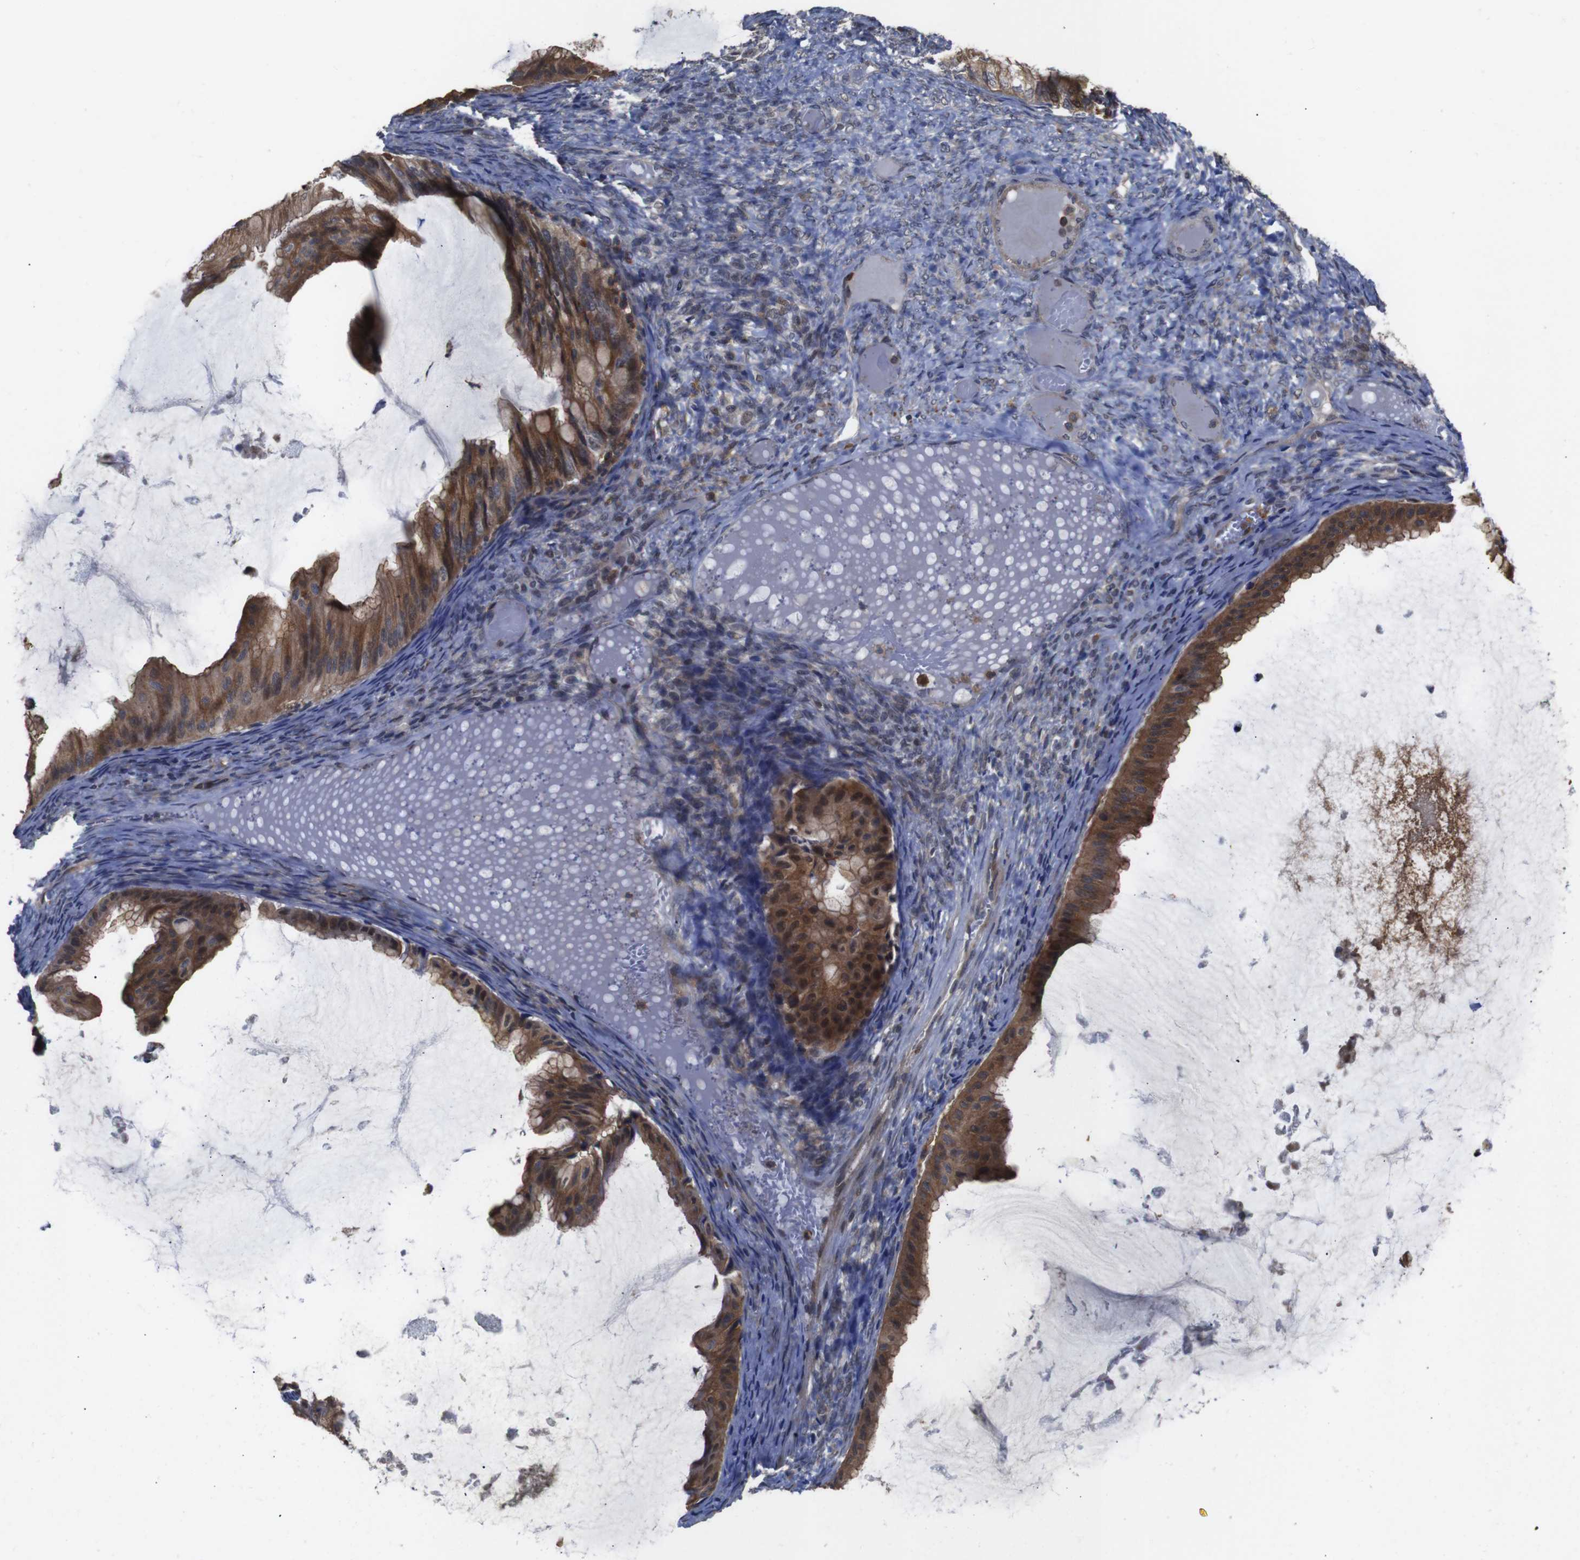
{"staining": {"intensity": "moderate", "quantity": ">75%", "location": "cytoplasmic/membranous,nuclear"}, "tissue": "ovarian cancer", "cell_type": "Tumor cells", "image_type": "cancer", "snomed": [{"axis": "morphology", "description": "Cystadenocarcinoma, mucinous, NOS"}, {"axis": "topography", "description": "Ovary"}], "caption": "The histopathology image displays a brown stain indicating the presence of a protein in the cytoplasmic/membranous and nuclear of tumor cells in ovarian cancer (mucinous cystadenocarcinoma). (Brightfield microscopy of DAB IHC at high magnification).", "gene": "BRWD3", "patient": {"sex": "female", "age": 61}}